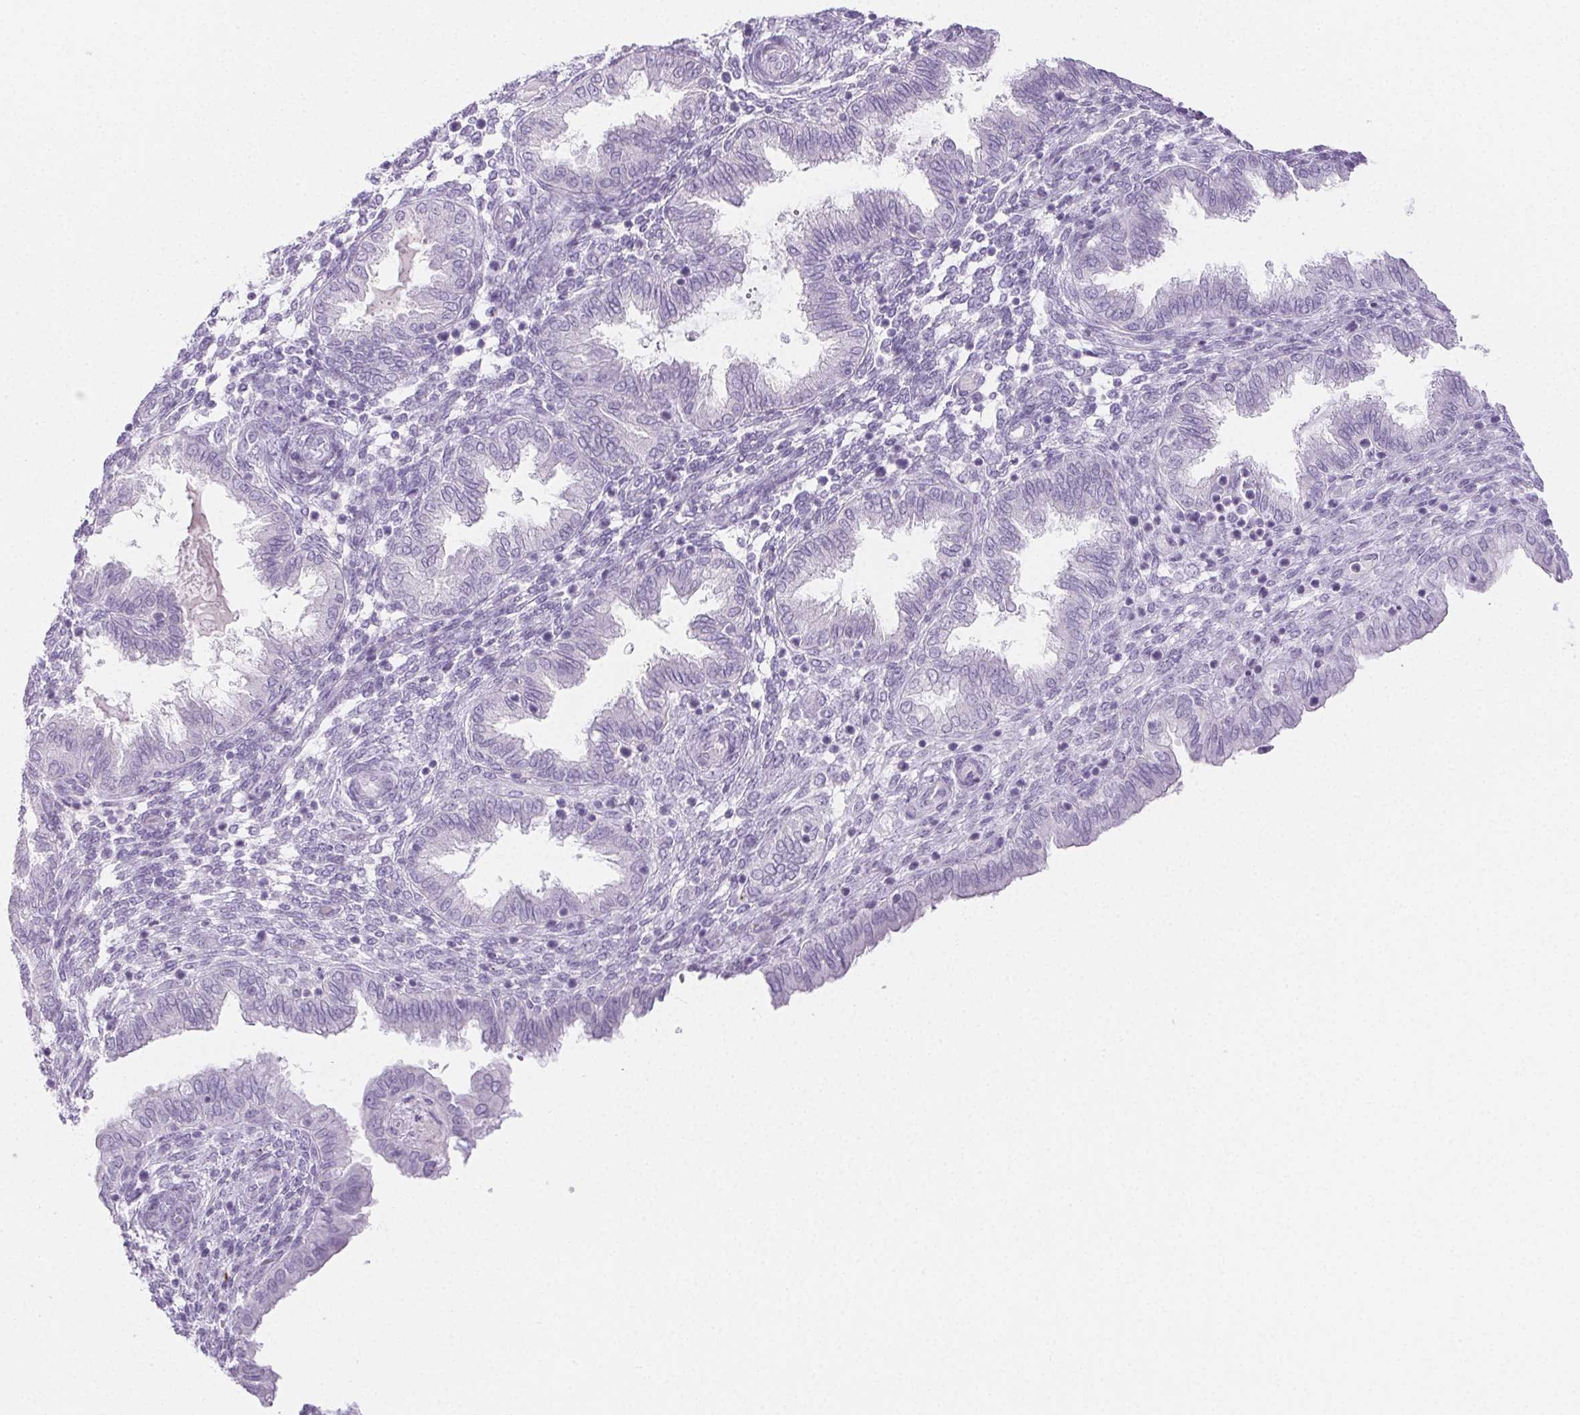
{"staining": {"intensity": "negative", "quantity": "none", "location": "none"}, "tissue": "endometrium", "cell_type": "Cells in endometrial stroma", "image_type": "normal", "snomed": [{"axis": "morphology", "description": "Normal tissue, NOS"}, {"axis": "topography", "description": "Endometrium"}], "caption": "High power microscopy image of an IHC photomicrograph of benign endometrium, revealing no significant expression in cells in endometrial stroma. (DAB immunohistochemistry with hematoxylin counter stain).", "gene": "PI3", "patient": {"sex": "female", "age": 33}}